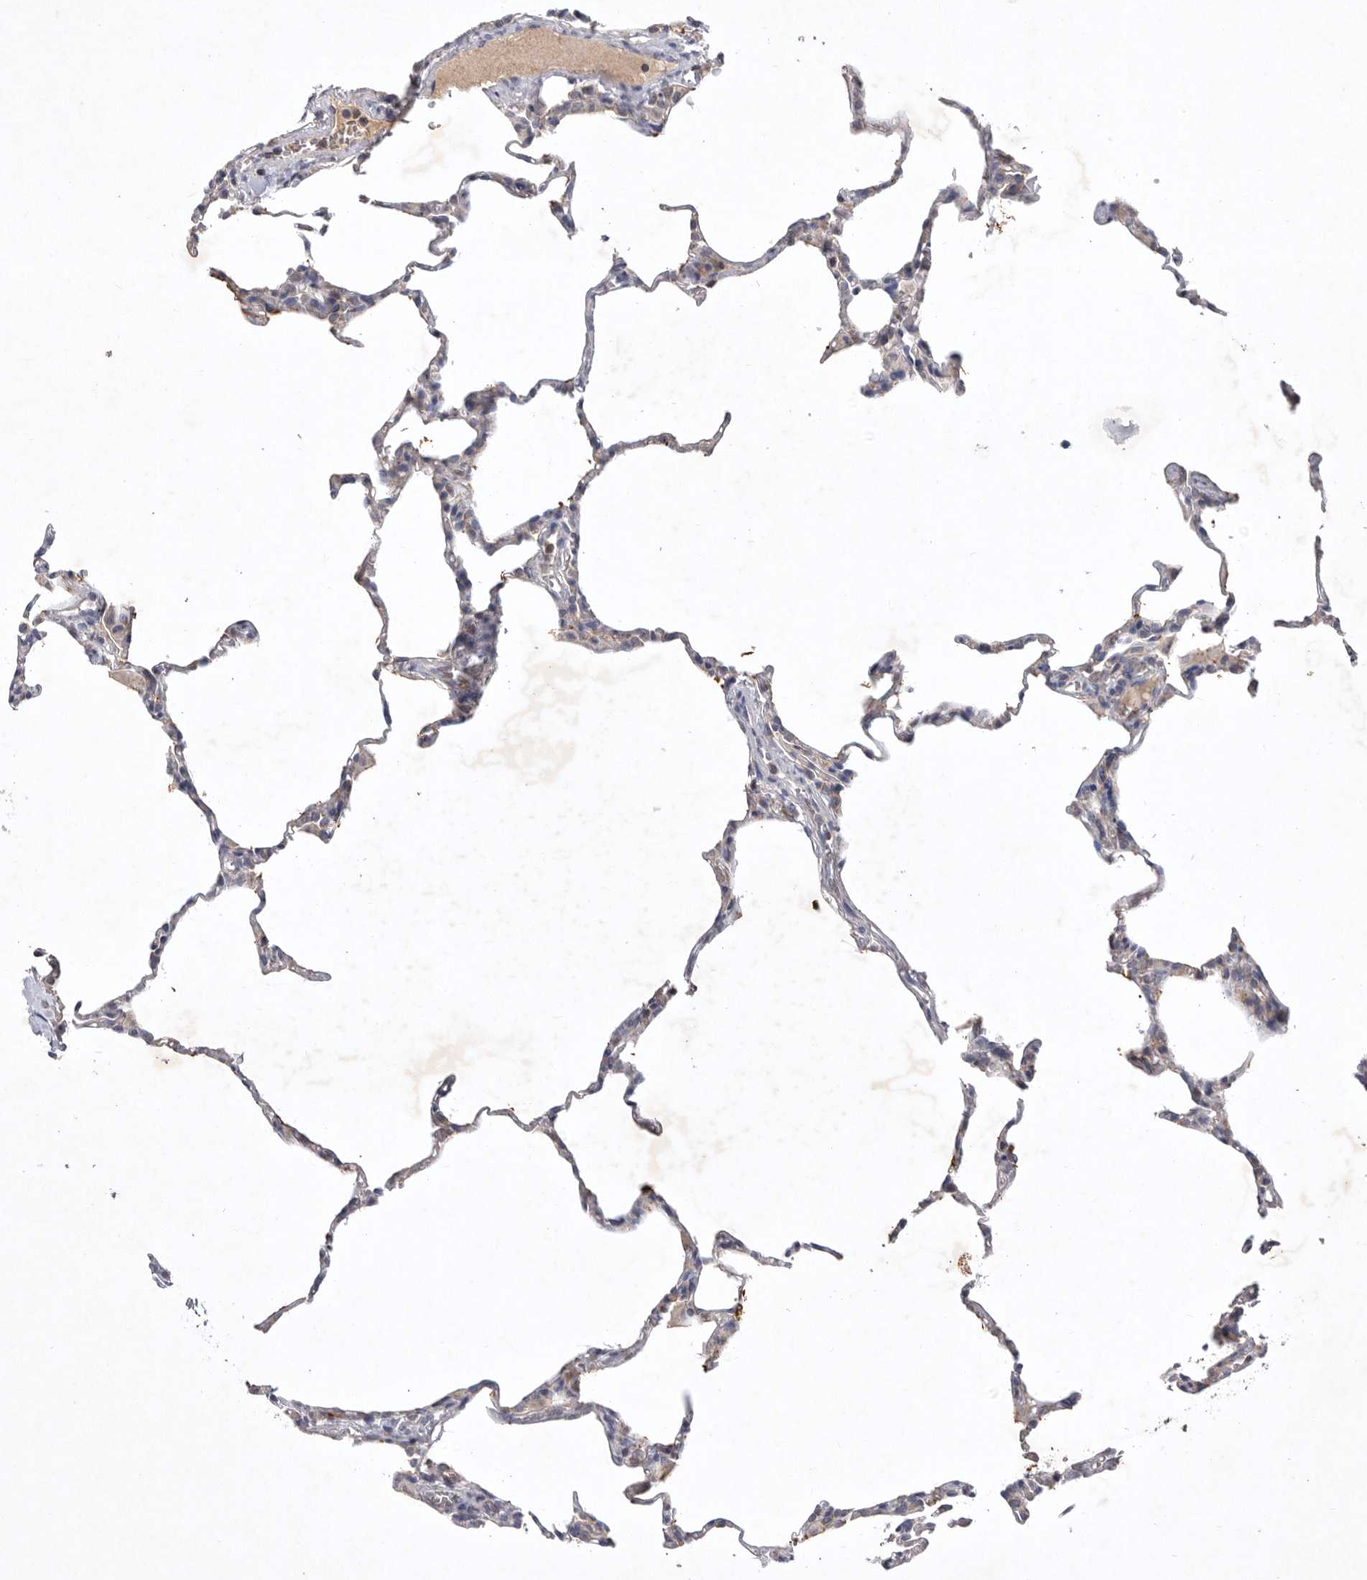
{"staining": {"intensity": "weak", "quantity": "<25%", "location": "cytoplasmic/membranous"}, "tissue": "lung", "cell_type": "Alveolar cells", "image_type": "normal", "snomed": [{"axis": "morphology", "description": "Normal tissue, NOS"}, {"axis": "topography", "description": "Lung"}], "caption": "Image shows no significant protein positivity in alveolar cells of unremarkable lung. The staining was performed using DAB to visualize the protein expression in brown, while the nuclei were stained in blue with hematoxylin (Magnification: 20x).", "gene": "TNFSF14", "patient": {"sex": "male", "age": 20}}